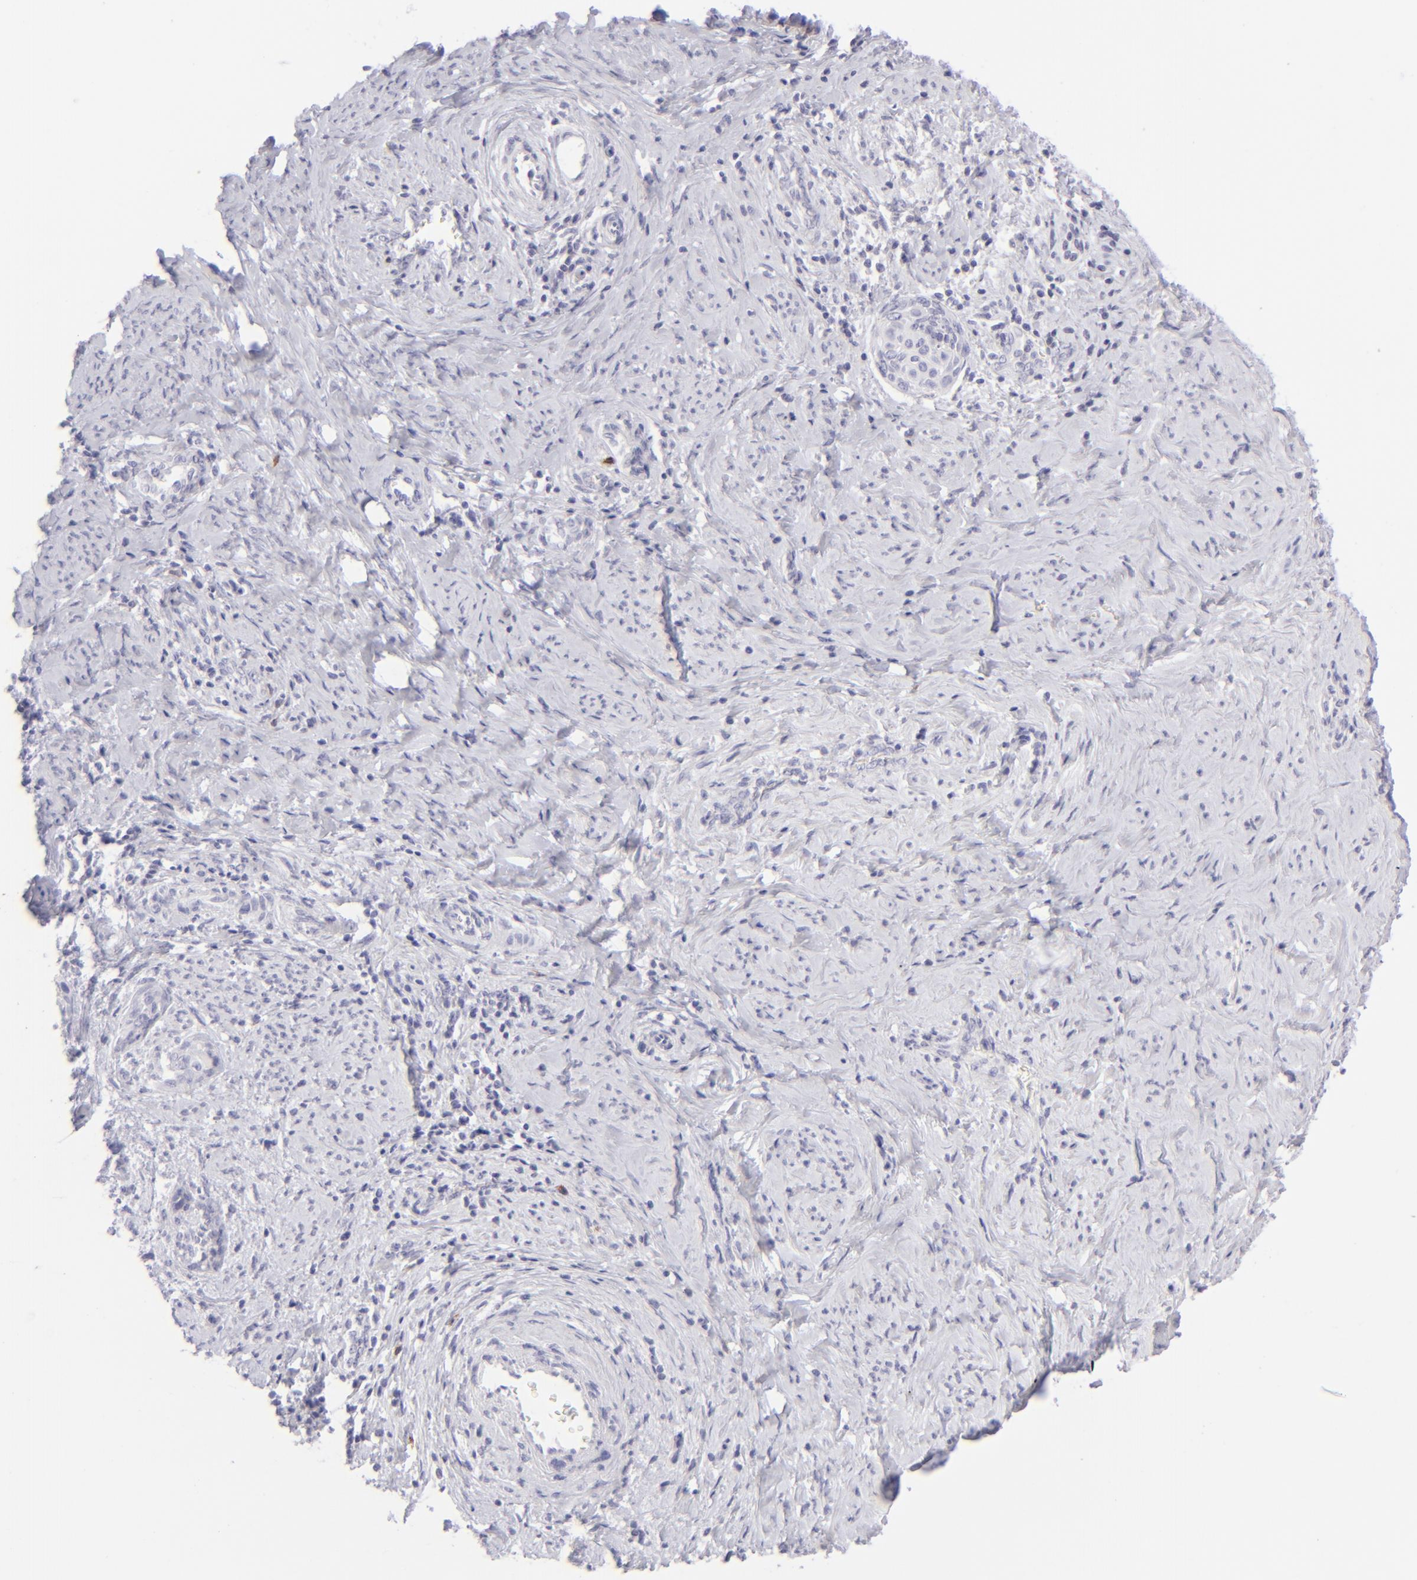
{"staining": {"intensity": "negative", "quantity": "none", "location": "none"}, "tissue": "cervical cancer", "cell_type": "Tumor cells", "image_type": "cancer", "snomed": [{"axis": "morphology", "description": "Squamous cell carcinoma, NOS"}, {"axis": "topography", "description": "Cervix"}], "caption": "Protein analysis of squamous cell carcinoma (cervical) shows no significant positivity in tumor cells. Brightfield microscopy of IHC stained with DAB (3,3'-diaminobenzidine) (brown) and hematoxylin (blue), captured at high magnification.", "gene": "FCER2", "patient": {"sex": "female", "age": 33}}